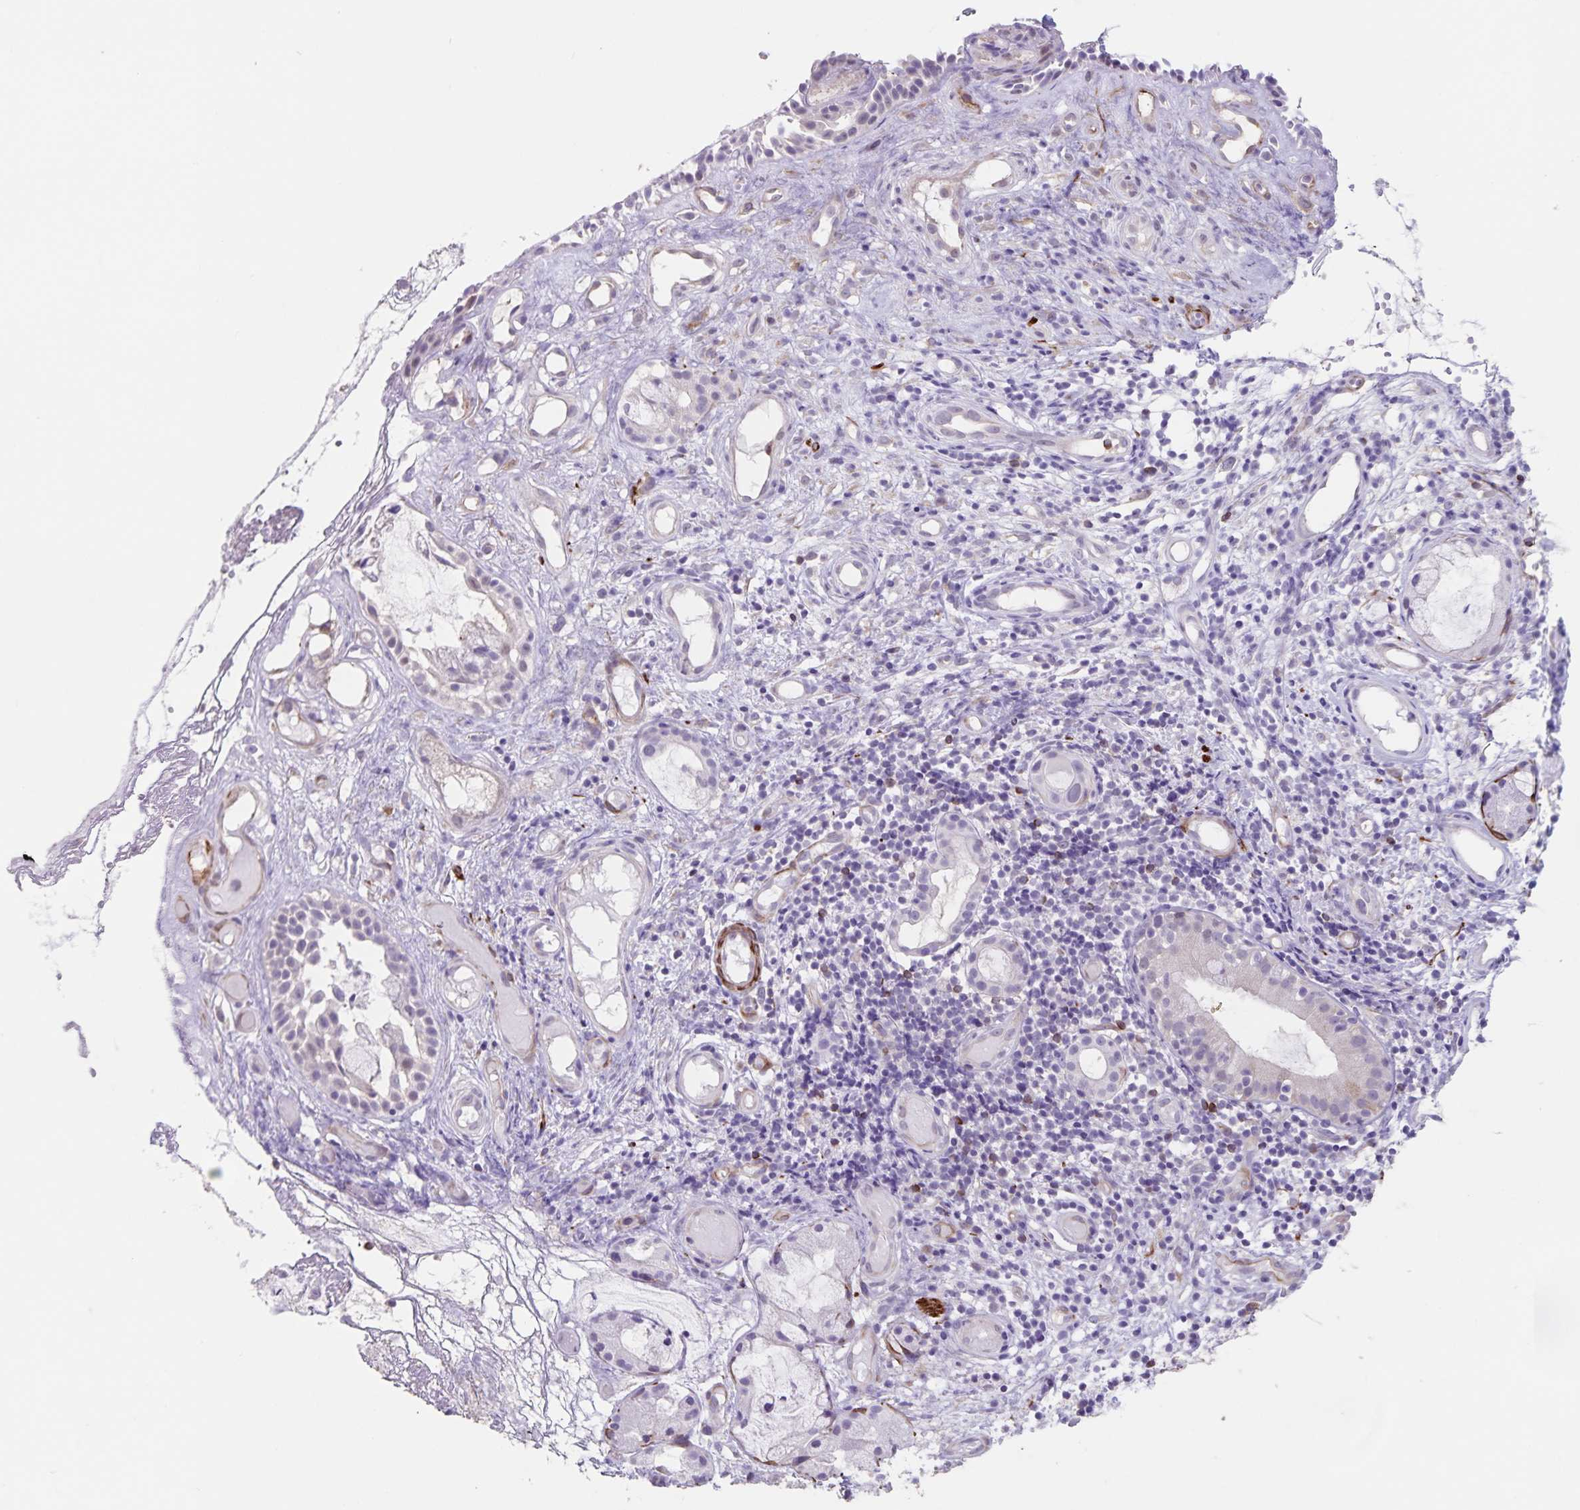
{"staining": {"intensity": "negative", "quantity": "none", "location": "none"}, "tissue": "nasopharynx", "cell_type": "Respiratory epithelial cells", "image_type": "normal", "snomed": [{"axis": "morphology", "description": "Normal tissue, NOS"}, {"axis": "morphology", "description": "Inflammation, NOS"}, {"axis": "topography", "description": "Nasopharynx"}], "caption": "DAB immunohistochemical staining of unremarkable human nasopharynx demonstrates no significant staining in respiratory epithelial cells.", "gene": "SYNM", "patient": {"sex": "male", "age": 54}}